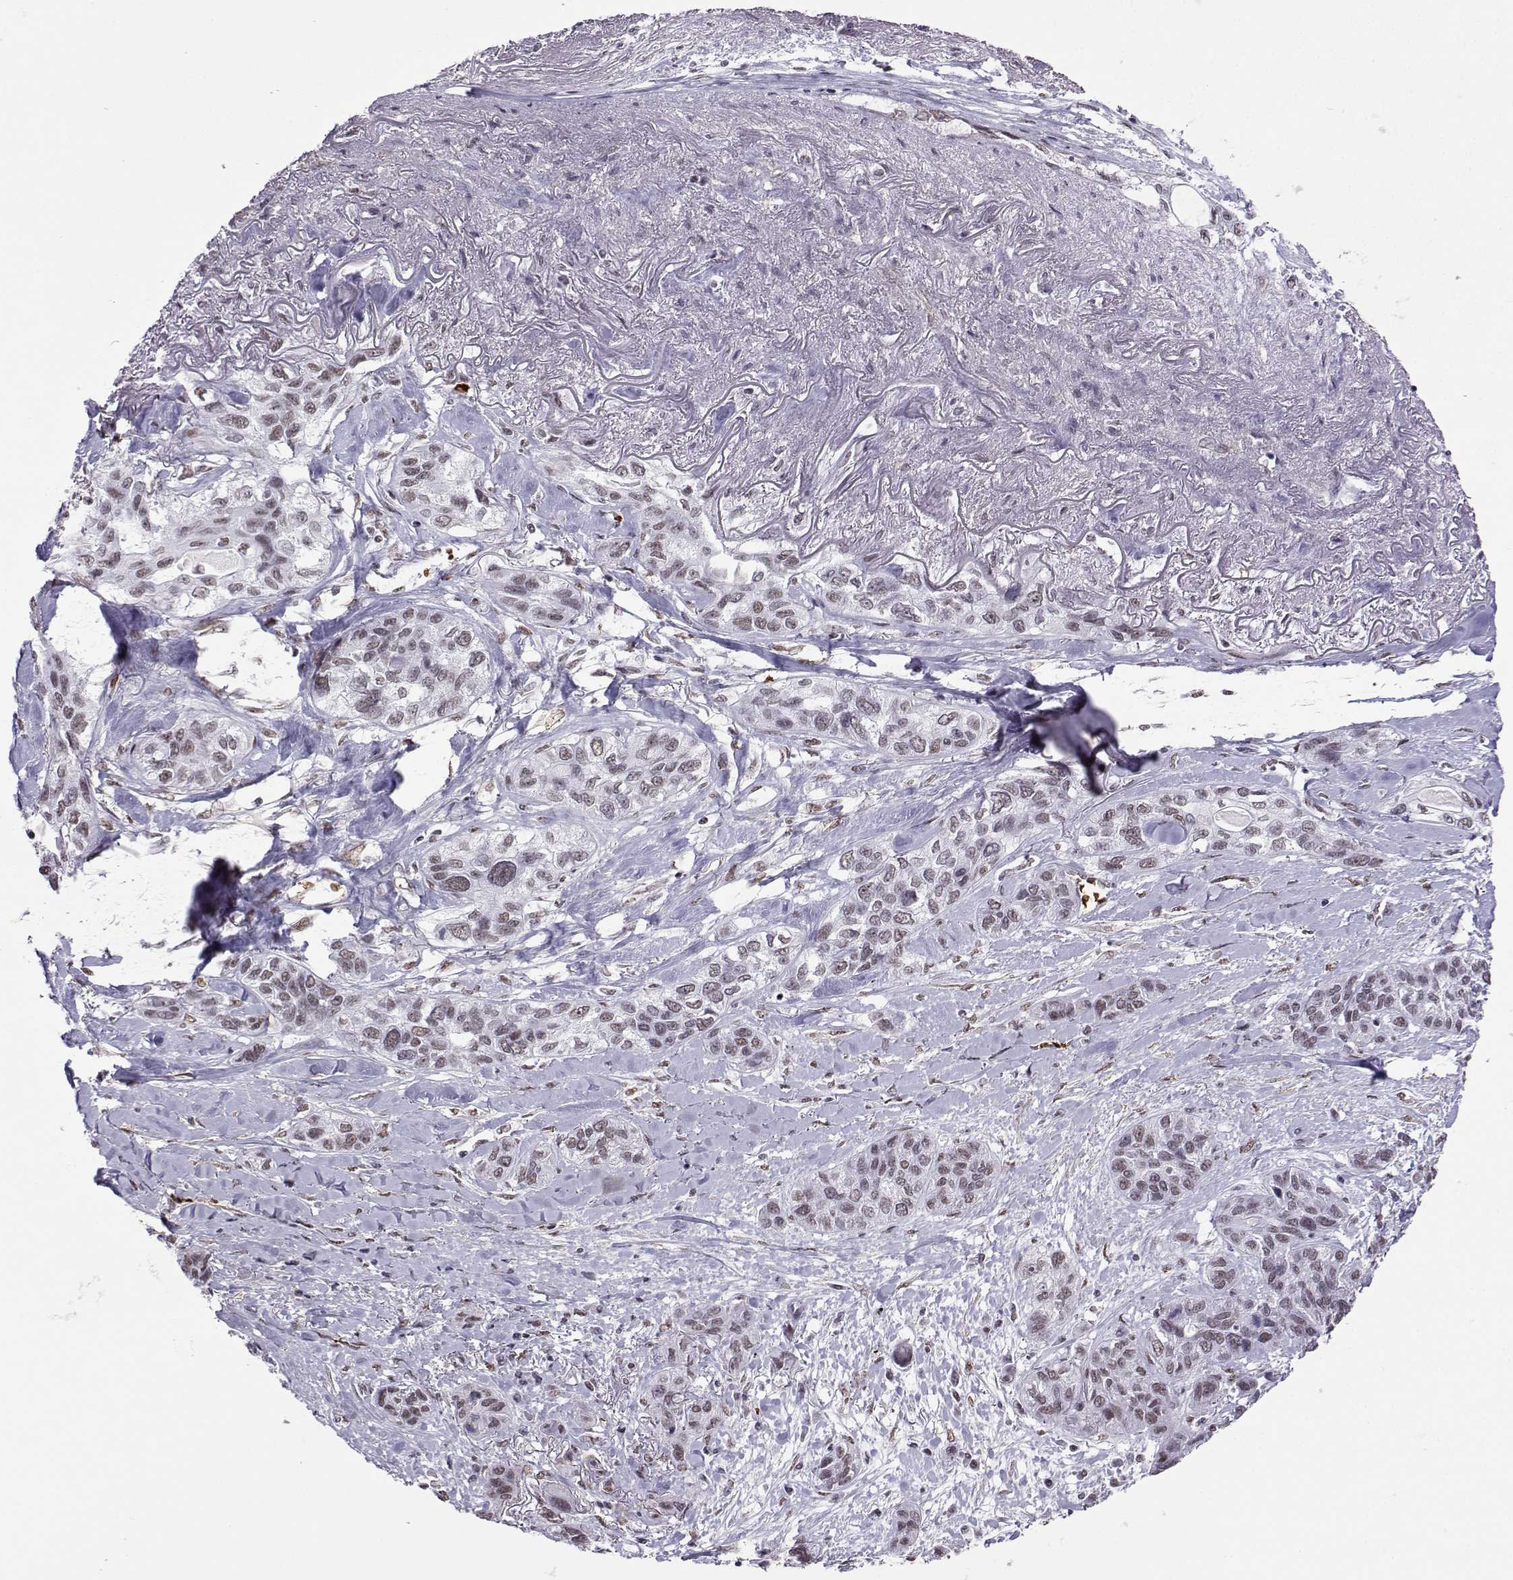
{"staining": {"intensity": "negative", "quantity": "none", "location": "none"}, "tissue": "lung cancer", "cell_type": "Tumor cells", "image_type": "cancer", "snomed": [{"axis": "morphology", "description": "Squamous cell carcinoma, NOS"}, {"axis": "topography", "description": "Lung"}], "caption": "The photomicrograph shows no staining of tumor cells in lung cancer (squamous cell carcinoma).", "gene": "CCNK", "patient": {"sex": "female", "age": 70}}